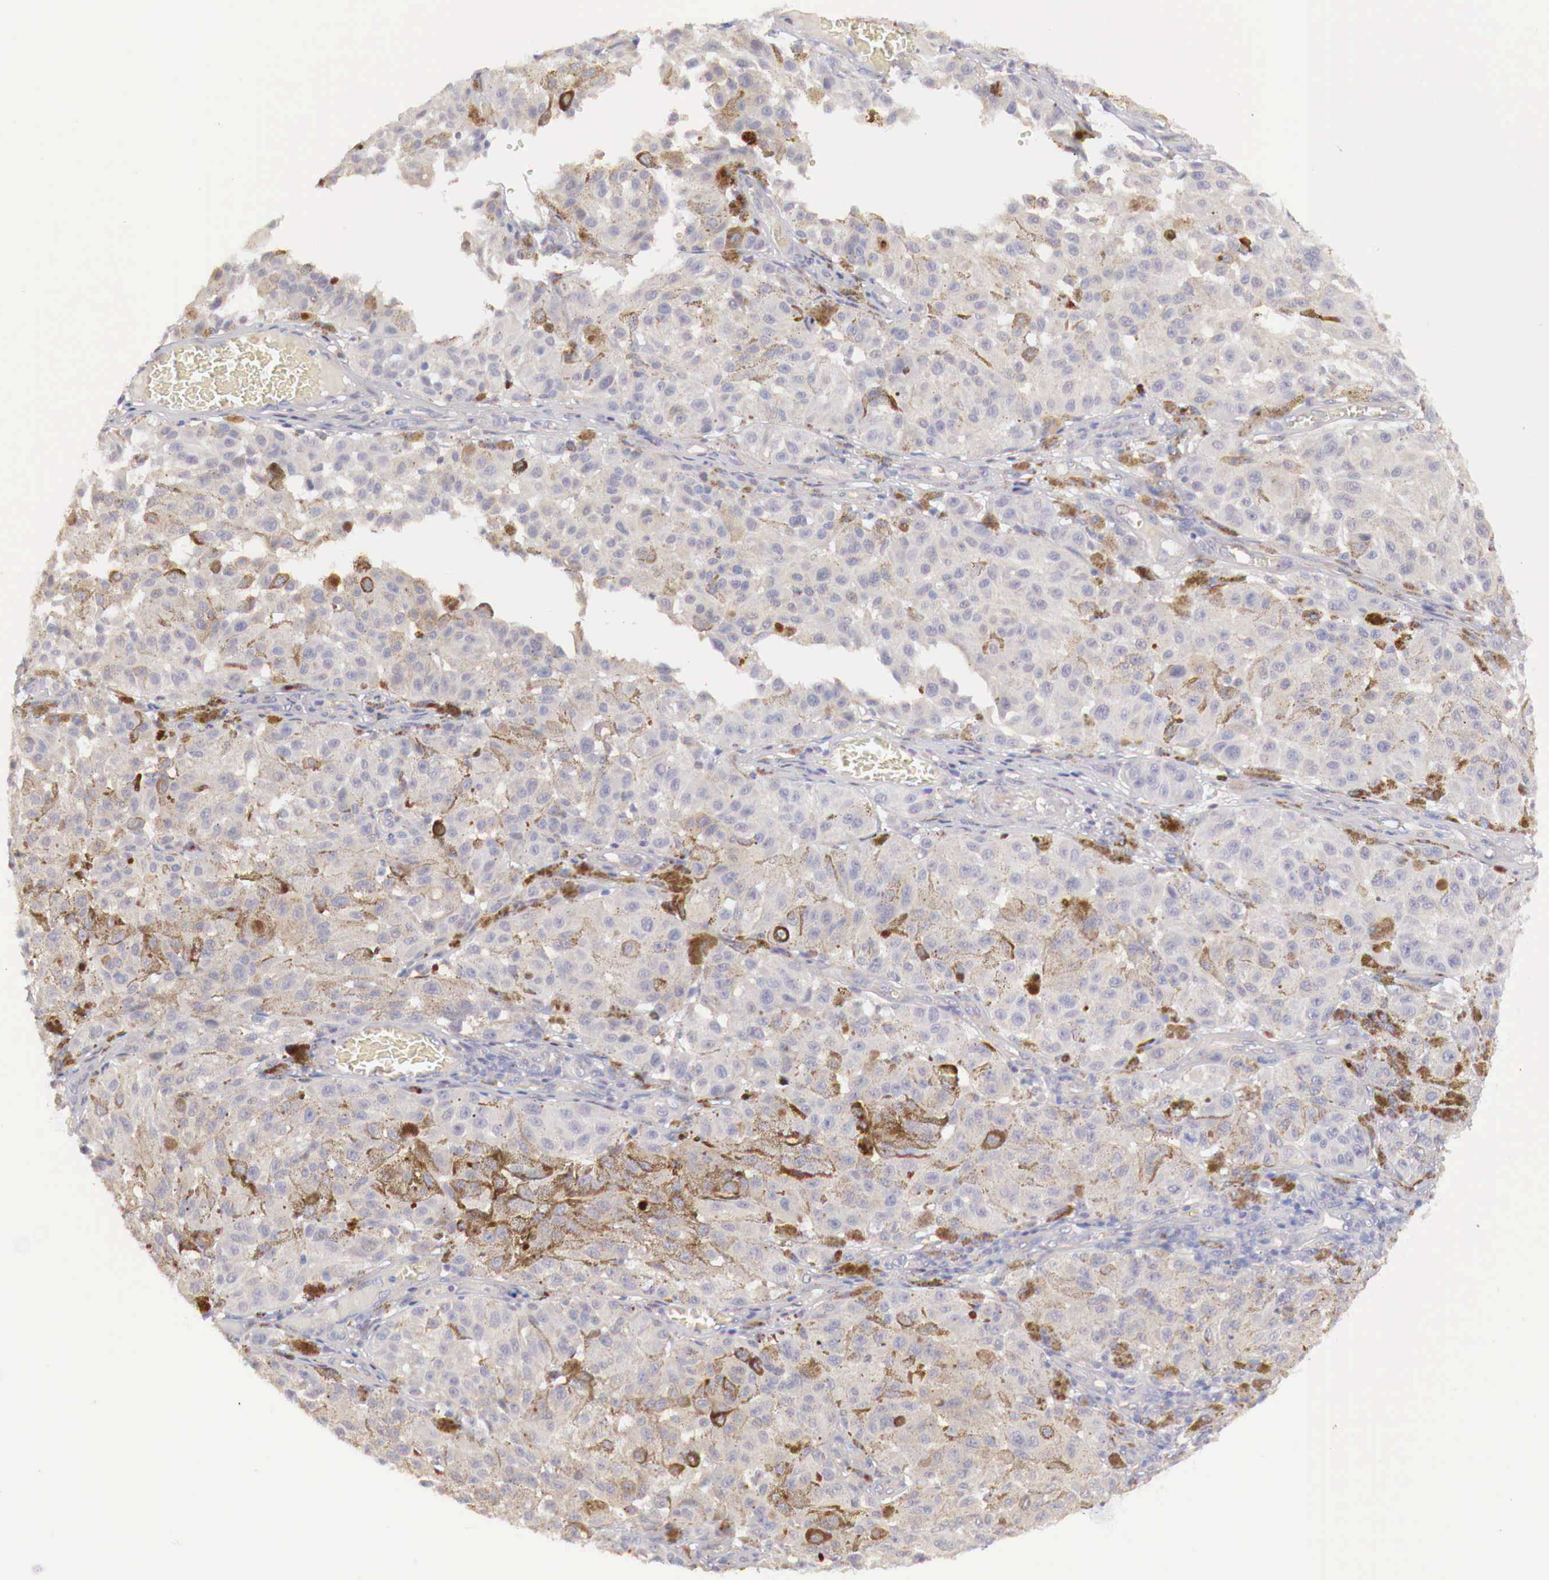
{"staining": {"intensity": "weak", "quantity": ">75%", "location": "cytoplasmic/membranous"}, "tissue": "melanoma", "cell_type": "Tumor cells", "image_type": "cancer", "snomed": [{"axis": "morphology", "description": "Malignant melanoma, NOS"}, {"axis": "topography", "description": "Skin"}], "caption": "Malignant melanoma stained for a protein demonstrates weak cytoplasmic/membranous positivity in tumor cells.", "gene": "KLHDC7B", "patient": {"sex": "female", "age": 64}}